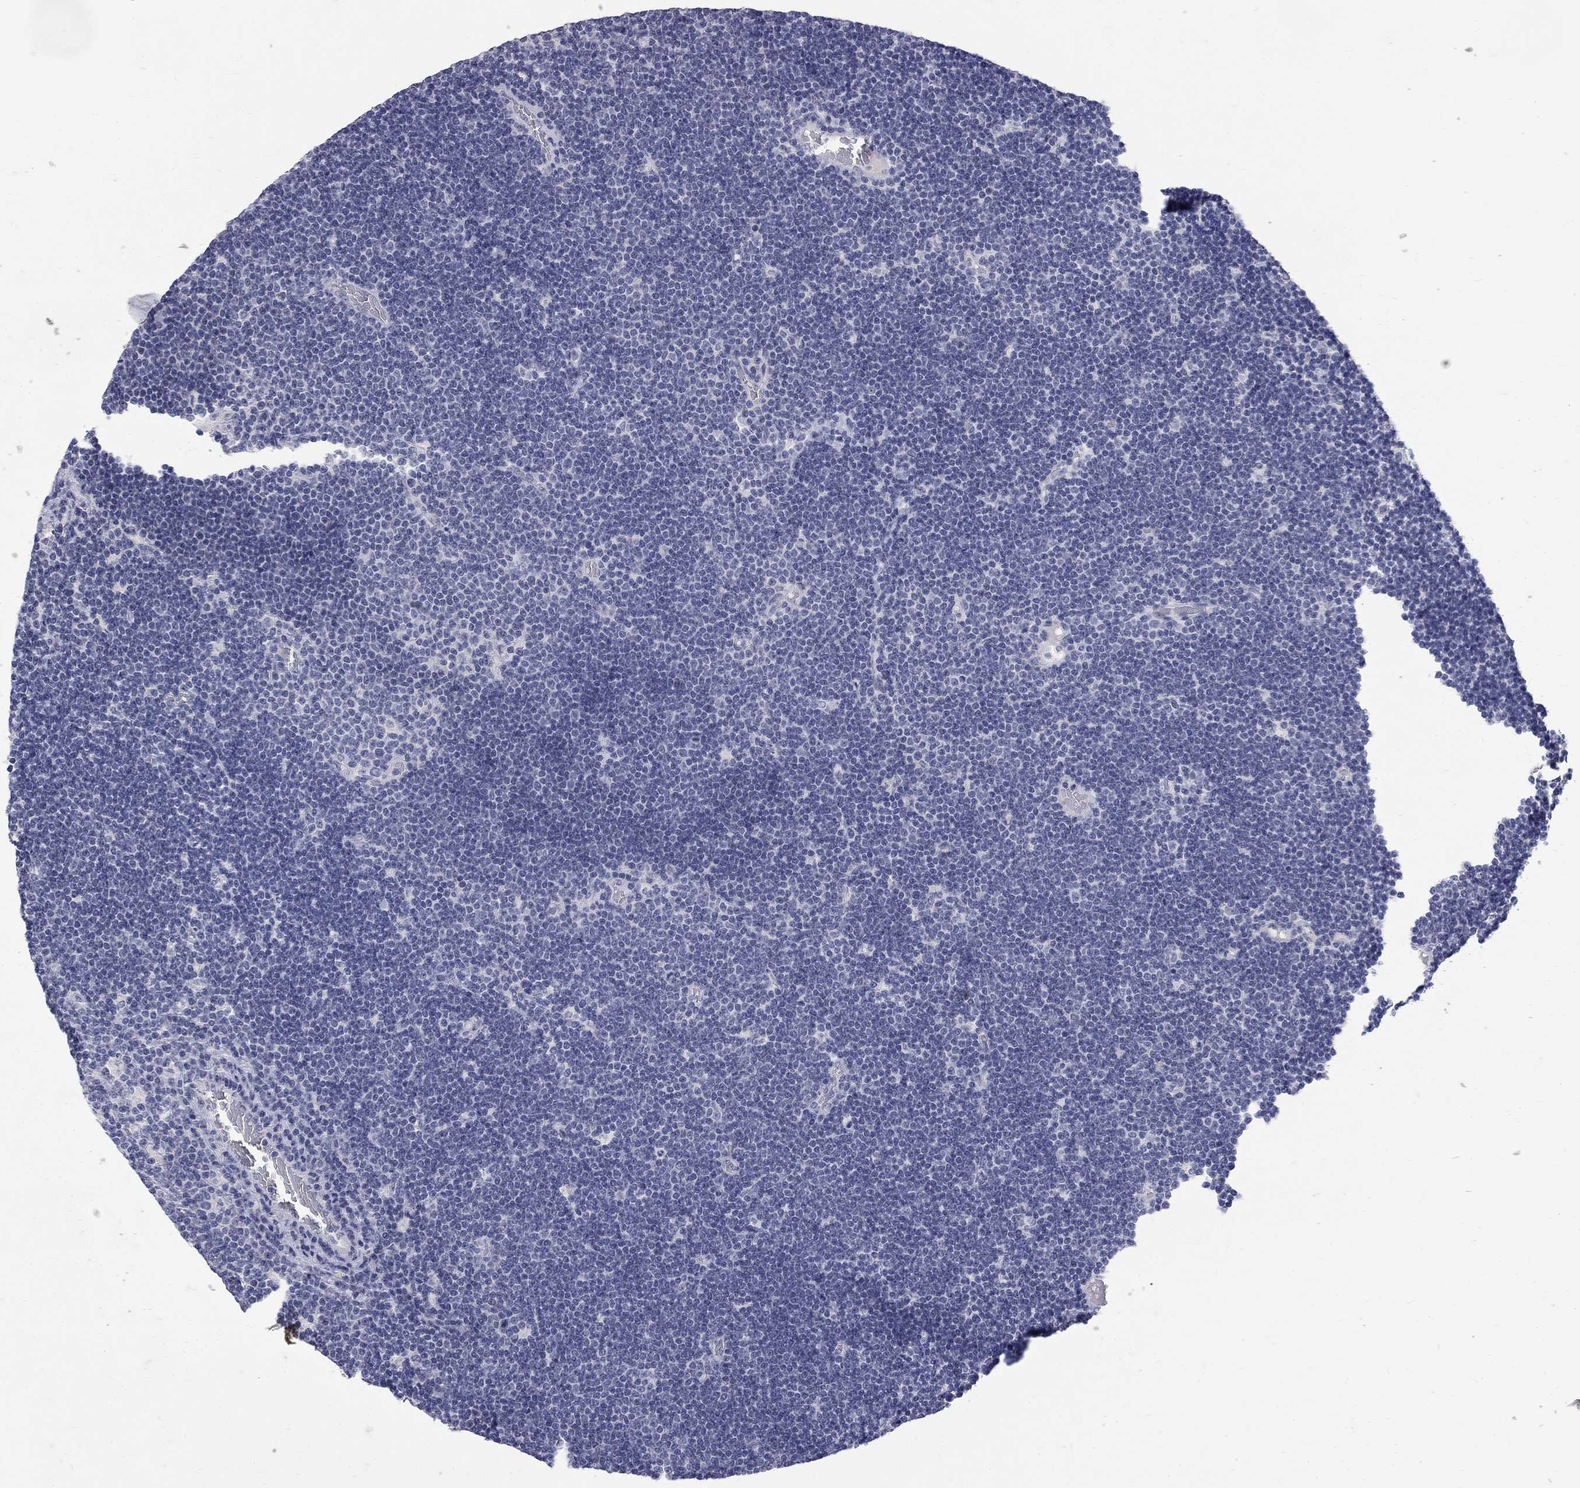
{"staining": {"intensity": "negative", "quantity": "none", "location": "none"}, "tissue": "lymphoma", "cell_type": "Tumor cells", "image_type": "cancer", "snomed": [{"axis": "morphology", "description": "Malignant lymphoma, non-Hodgkin's type, Low grade"}, {"axis": "topography", "description": "Brain"}], "caption": "The image displays no staining of tumor cells in malignant lymphoma, non-Hodgkin's type (low-grade).", "gene": "CTNND2", "patient": {"sex": "female", "age": 66}}